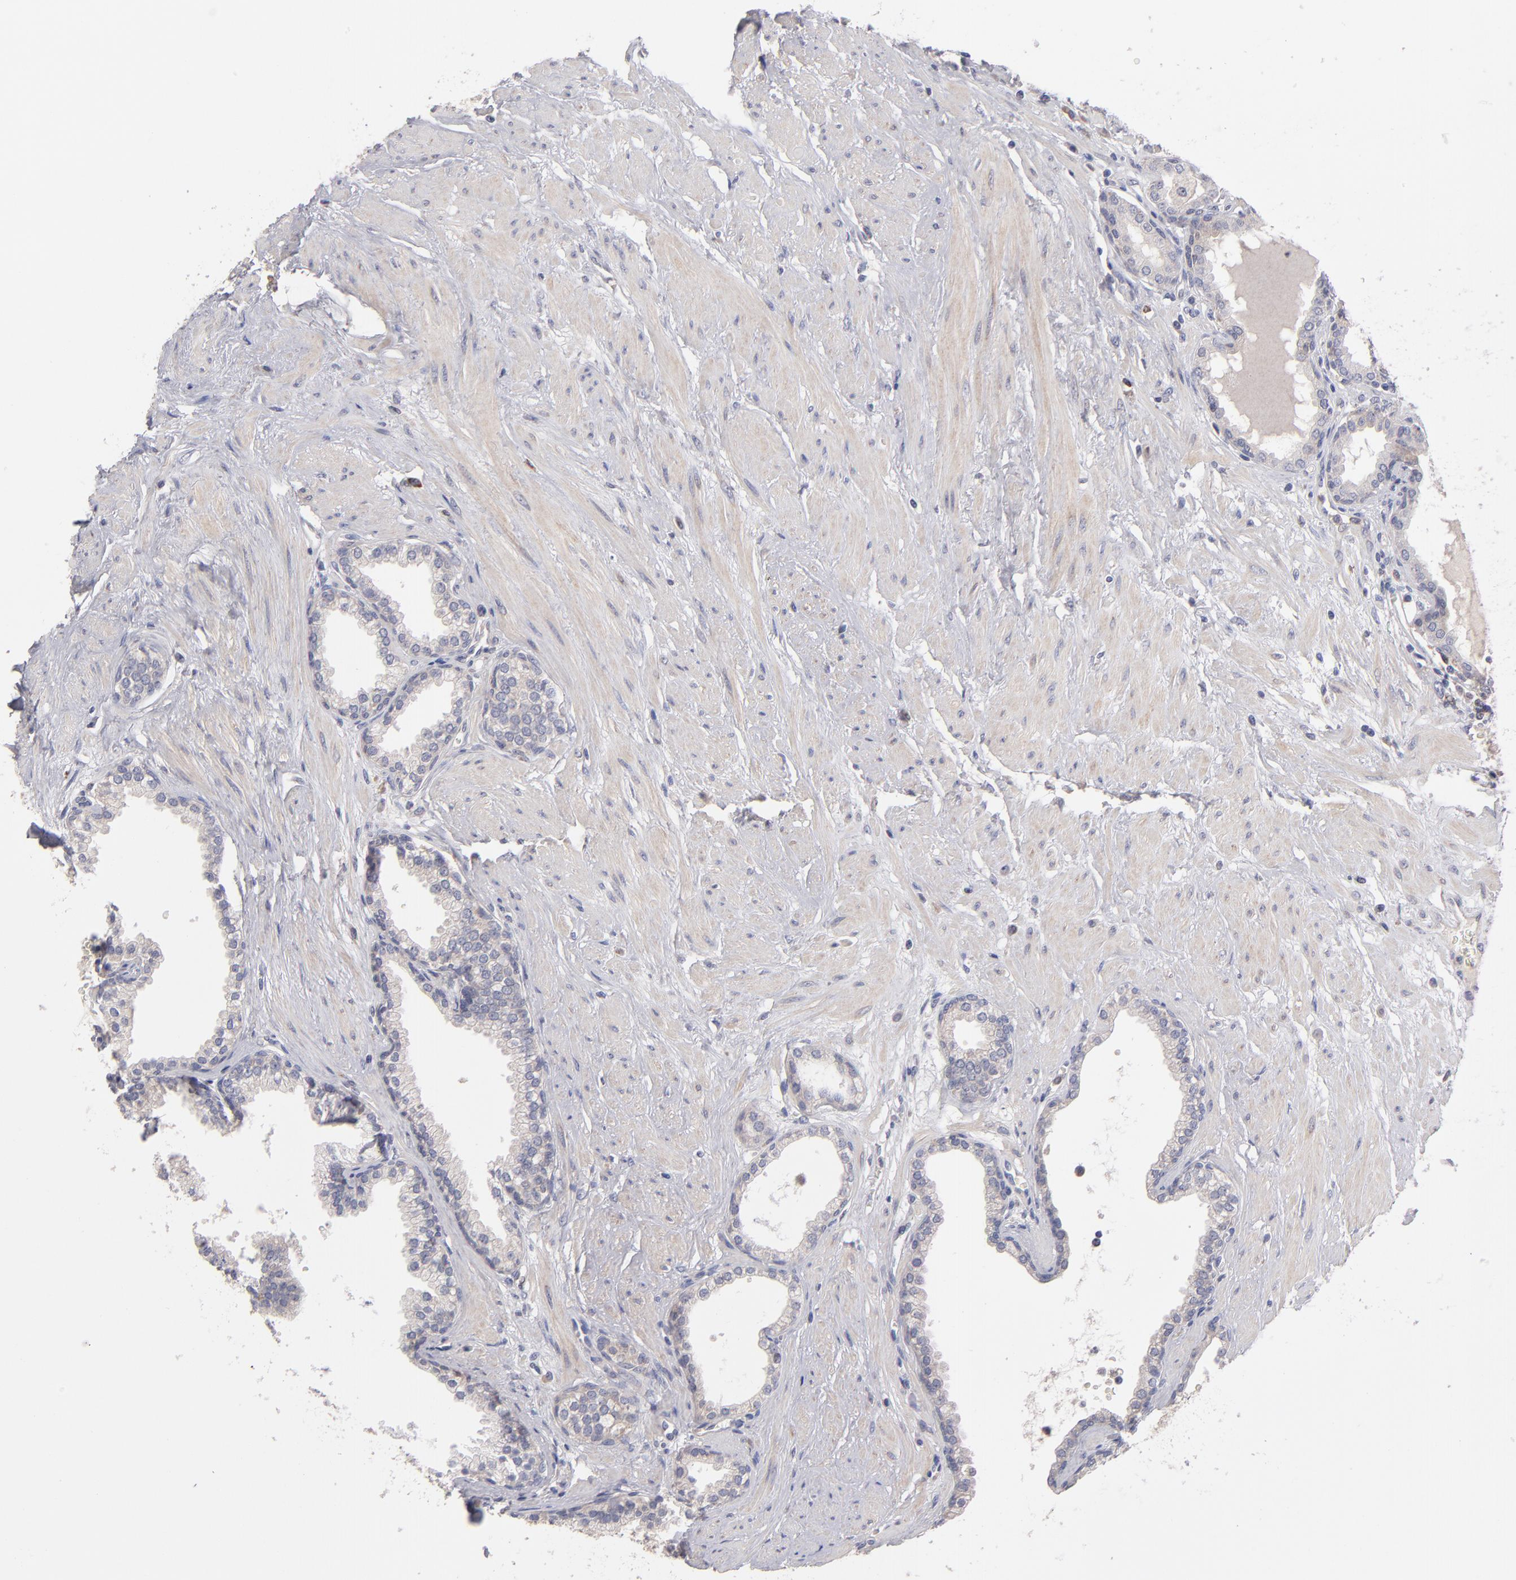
{"staining": {"intensity": "weak", "quantity": ">75%", "location": "cytoplasmic/membranous"}, "tissue": "prostate", "cell_type": "Glandular cells", "image_type": "normal", "snomed": [{"axis": "morphology", "description": "Normal tissue, NOS"}, {"axis": "topography", "description": "Prostate"}], "caption": "A brown stain highlights weak cytoplasmic/membranous expression of a protein in glandular cells of unremarkable prostate.", "gene": "HCCS", "patient": {"sex": "male", "age": 64}}